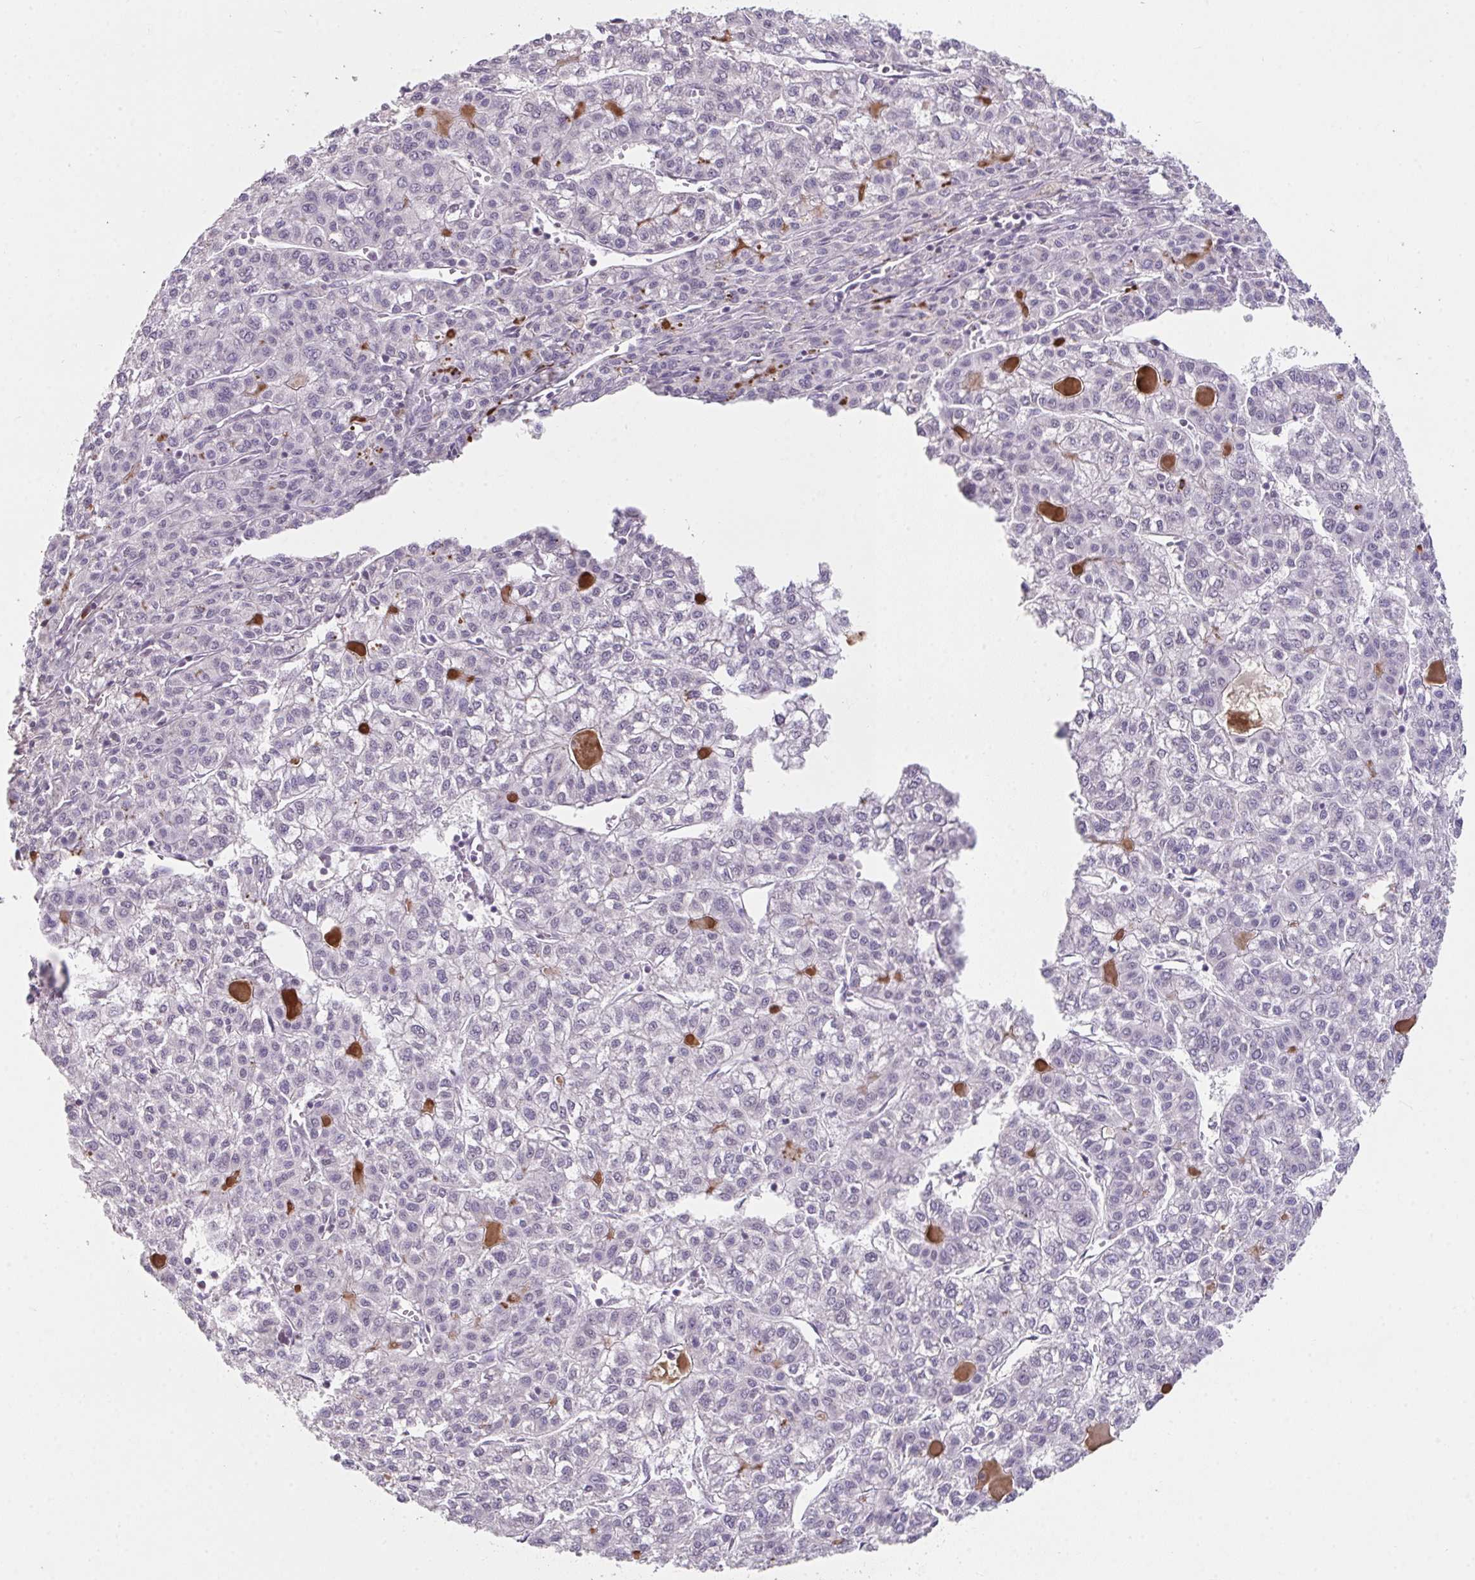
{"staining": {"intensity": "negative", "quantity": "none", "location": "none"}, "tissue": "liver cancer", "cell_type": "Tumor cells", "image_type": "cancer", "snomed": [{"axis": "morphology", "description": "Carcinoma, Hepatocellular, NOS"}, {"axis": "topography", "description": "Liver"}], "caption": "Liver cancer (hepatocellular carcinoma) was stained to show a protein in brown. There is no significant expression in tumor cells.", "gene": "RBBP6", "patient": {"sex": "female", "age": 43}}